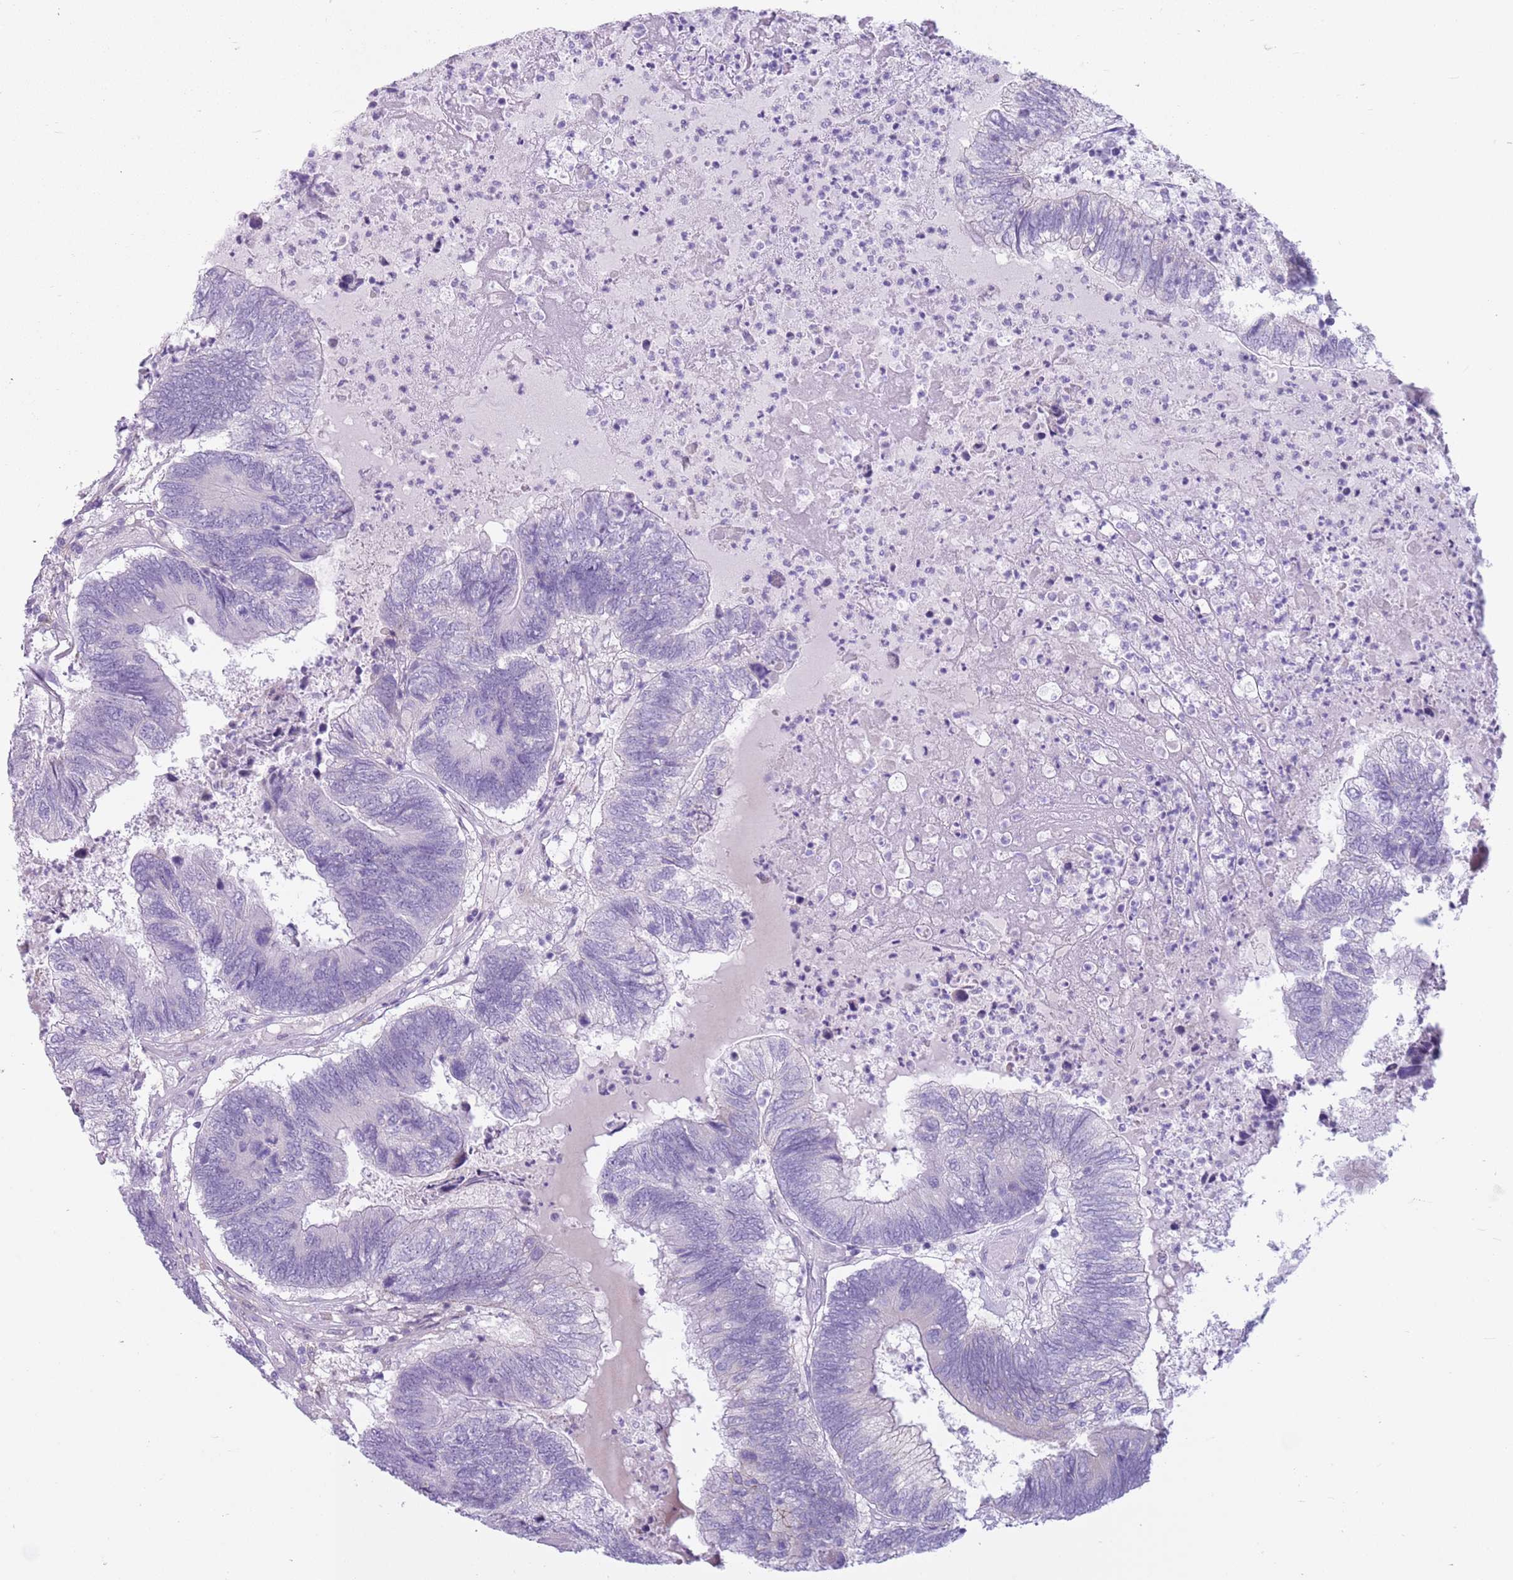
{"staining": {"intensity": "negative", "quantity": "none", "location": "none"}, "tissue": "colorectal cancer", "cell_type": "Tumor cells", "image_type": "cancer", "snomed": [{"axis": "morphology", "description": "Adenocarcinoma, NOS"}, {"axis": "topography", "description": "Colon"}], "caption": "Immunohistochemistry of human adenocarcinoma (colorectal) shows no staining in tumor cells.", "gene": "SNX6", "patient": {"sex": "female", "age": 67}}